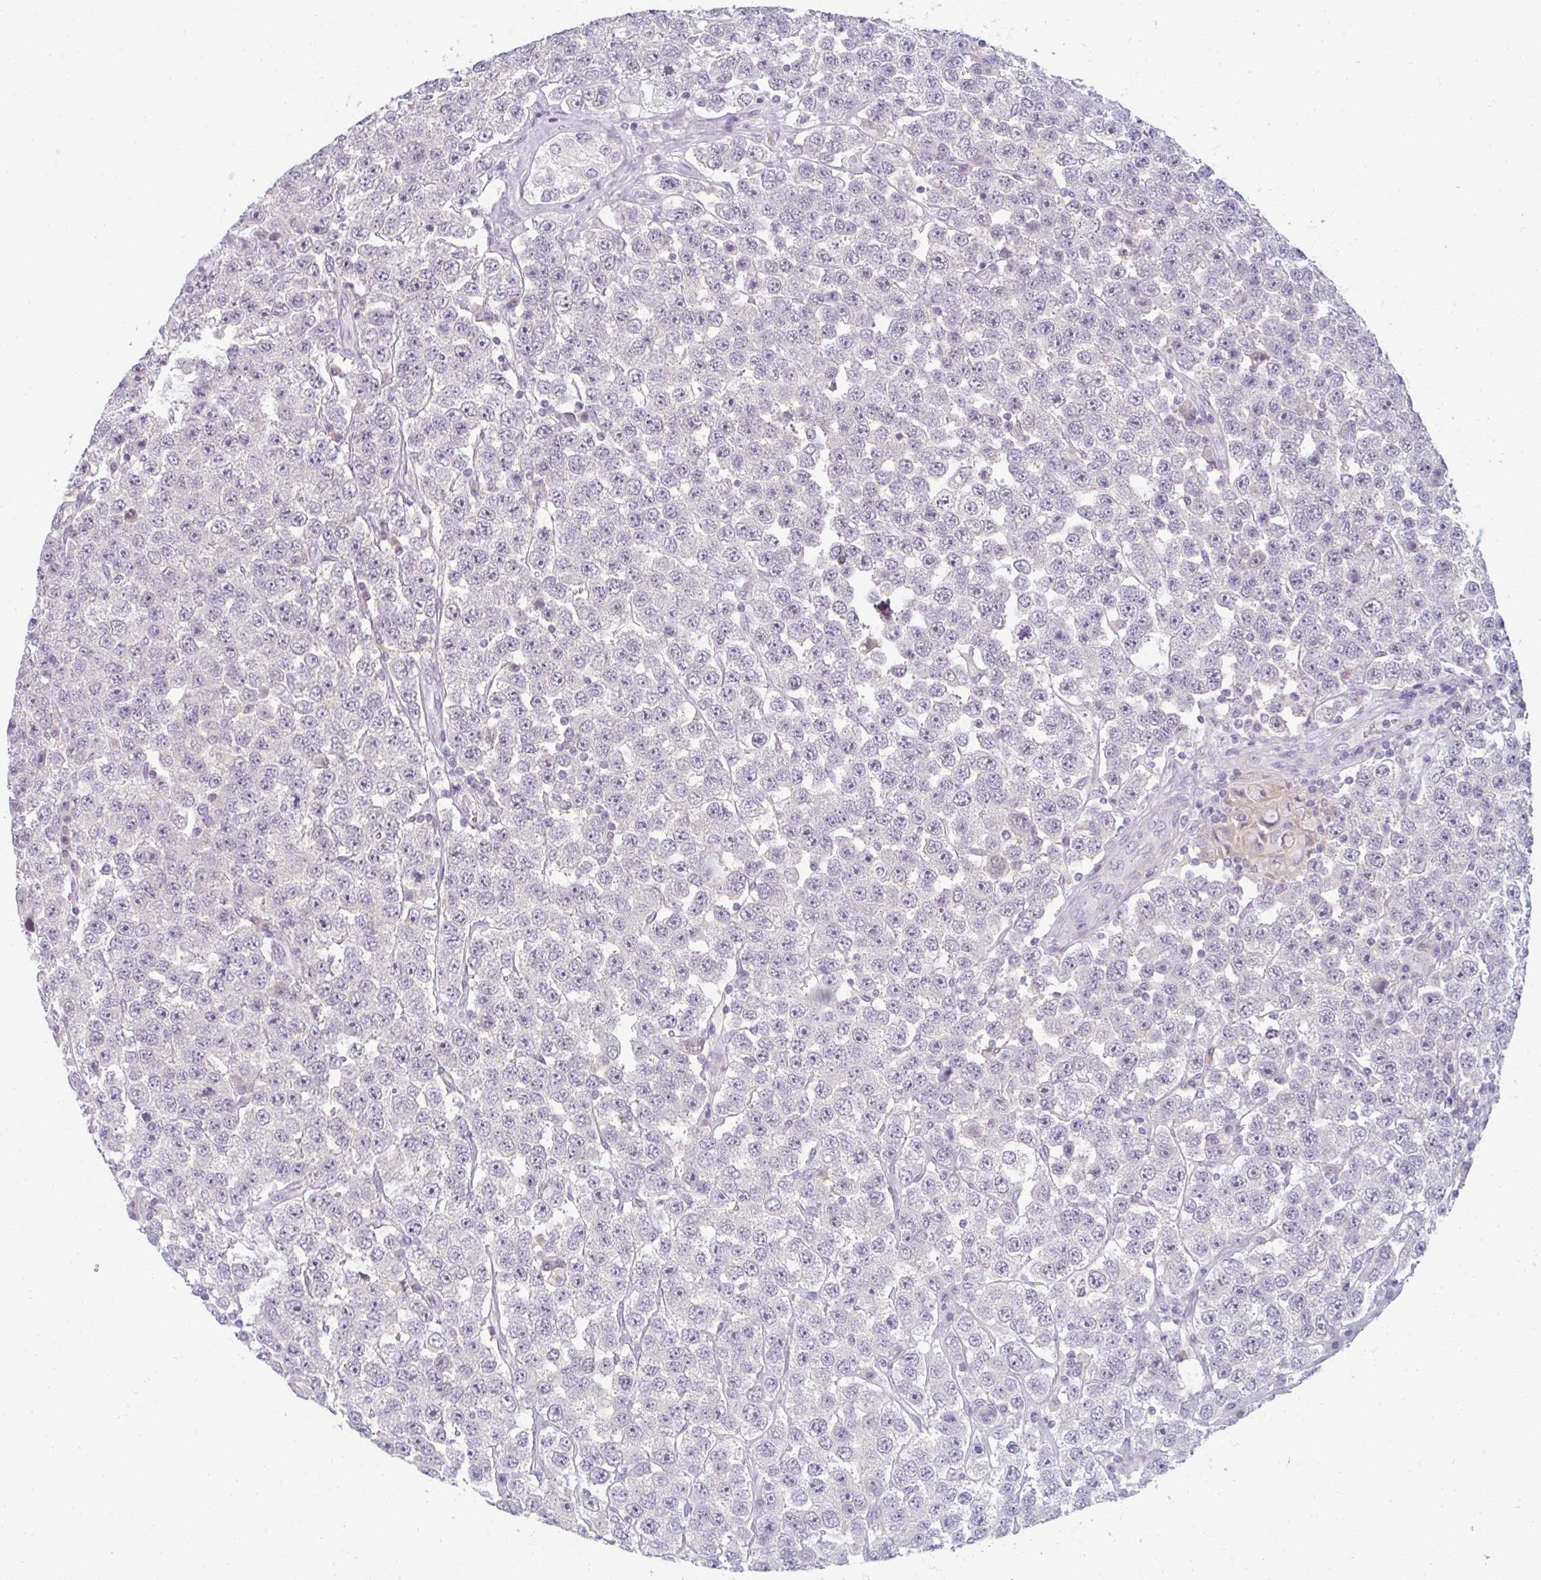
{"staining": {"intensity": "negative", "quantity": "none", "location": "none"}, "tissue": "testis cancer", "cell_type": "Tumor cells", "image_type": "cancer", "snomed": [{"axis": "morphology", "description": "Seminoma, NOS"}, {"axis": "topography", "description": "Testis"}], "caption": "The histopathology image shows no staining of tumor cells in seminoma (testis). (Brightfield microscopy of DAB (3,3'-diaminobenzidine) immunohistochemistry at high magnification).", "gene": "PPFIA4", "patient": {"sex": "male", "age": 28}}